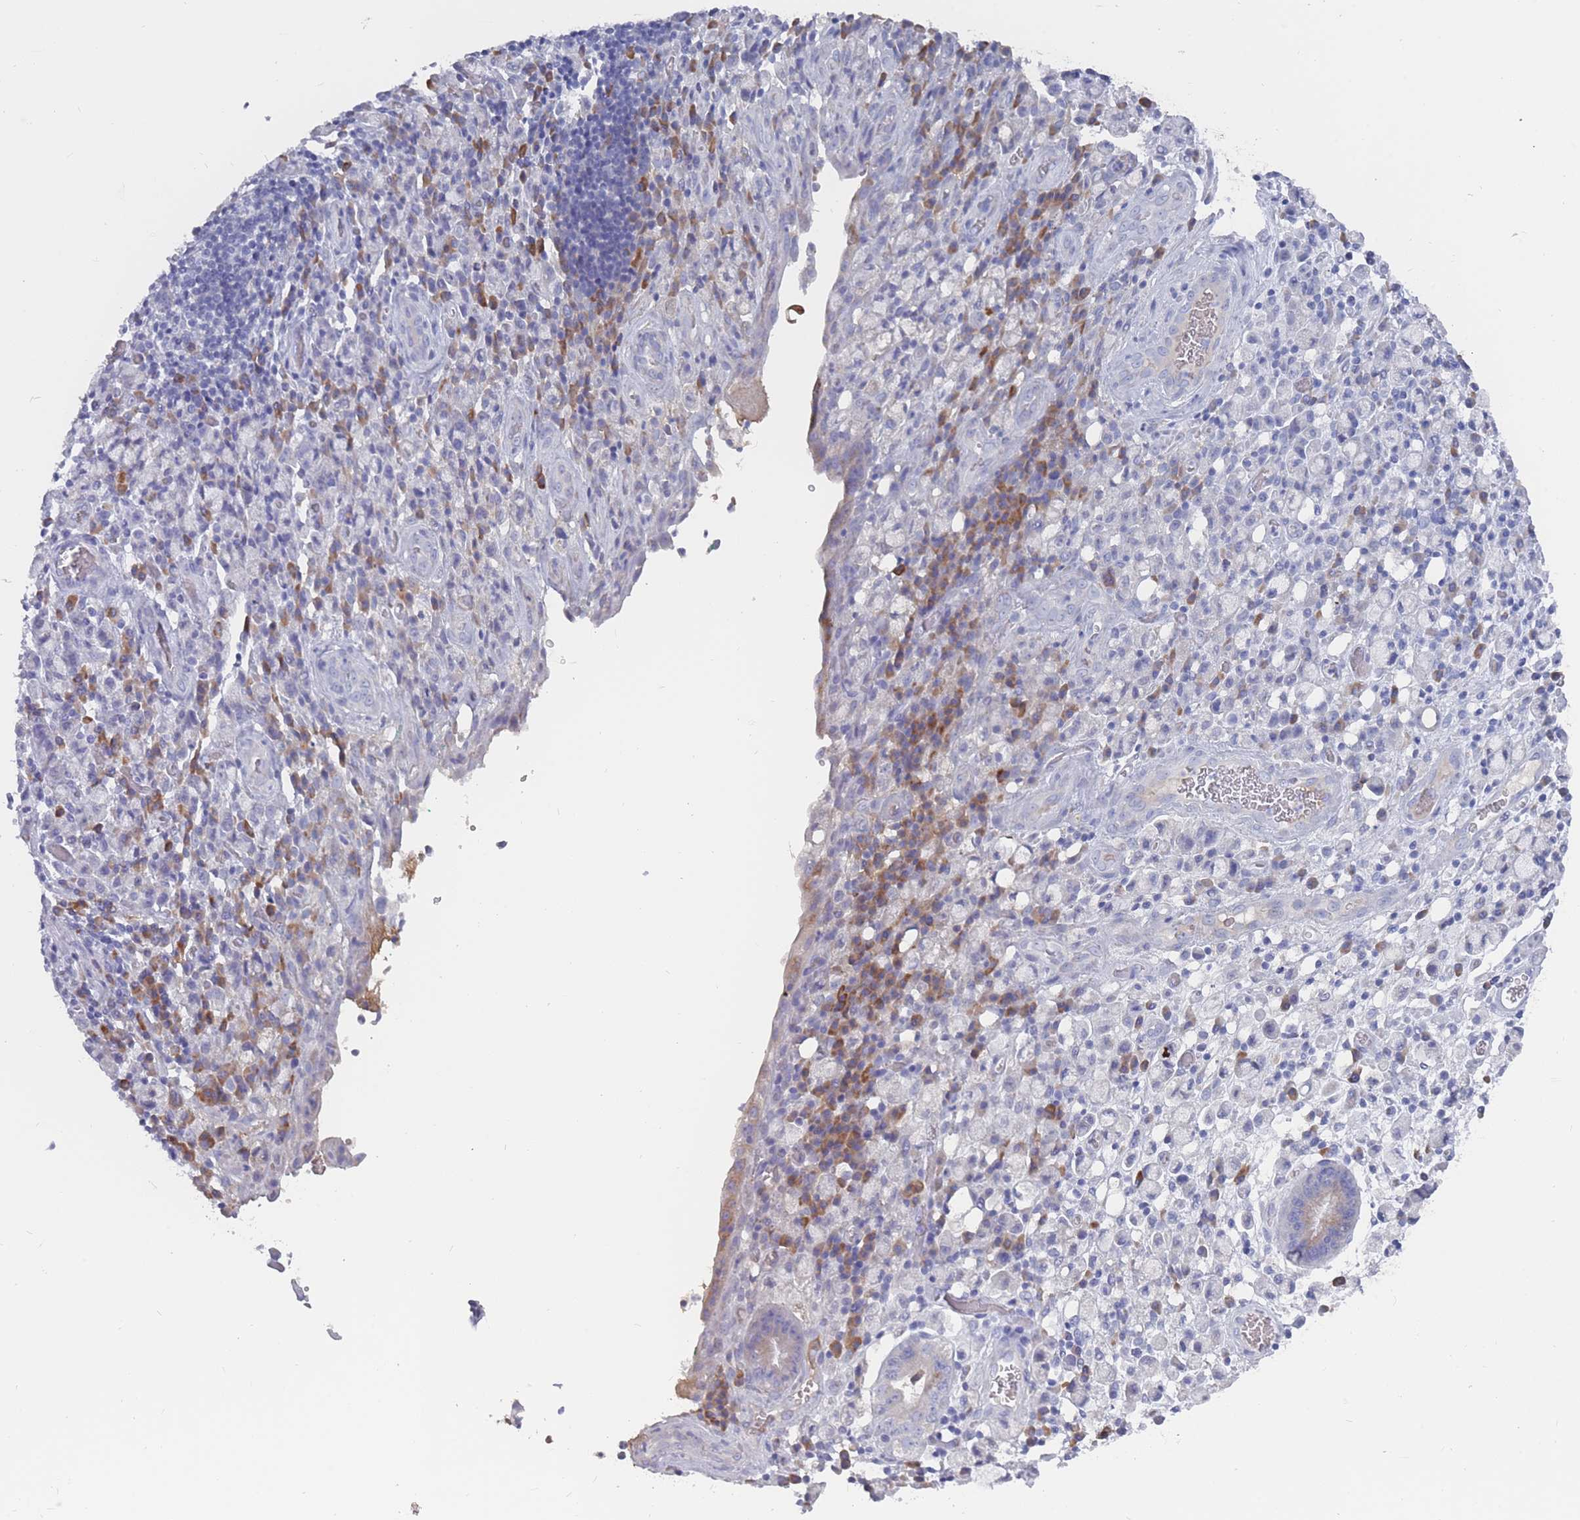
{"staining": {"intensity": "negative", "quantity": "none", "location": "none"}, "tissue": "stomach cancer", "cell_type": "Tumor cells", "image_type": "cancer", "snomed": [{"axis": "morphology", "description": "Adenocarcinoma, NOS"}, {"axis": "topography", "description": "Stomach"}], "caption": "IHC micrograph of neoplastic tissue: human stomach cancer (adenocarcinoma) stained with DAB (3,3'-diaminobenzidine) exhibits no significant protein expression in tumor cells. Nuclei are stained in blue.", "gene": "ST8SIA5", "patient": {"sex": "male", "age": 77}}